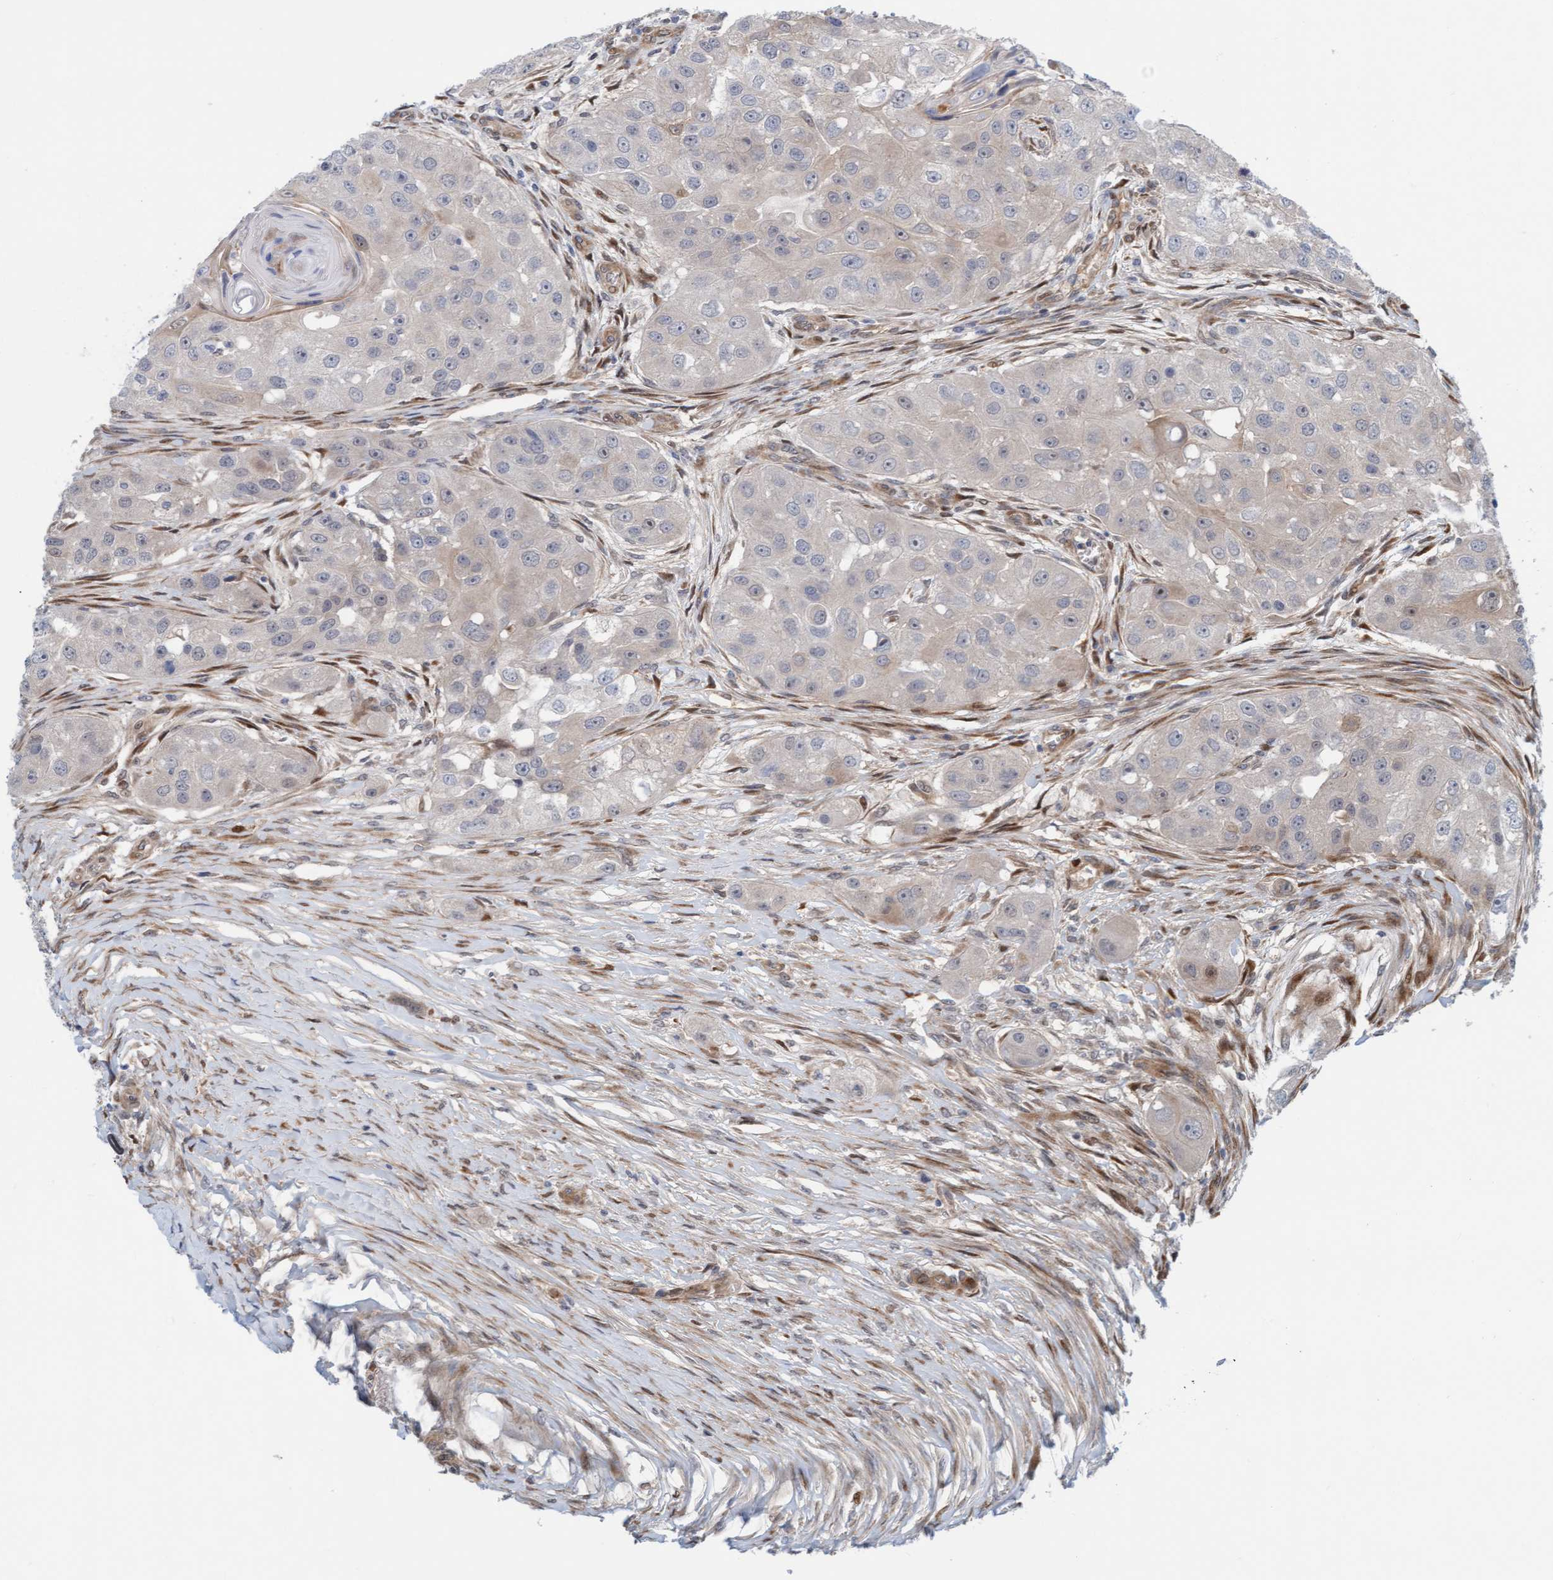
{"staining": {"intensity": "negative", "quantity": "none", "location": "none"}, "tissue": "head and neck cancer", "cell_type": "Tumor cells", "image_type": "cancer", "snomed": [{"axis": "morphology", "description": "Normal tissue, NOS"}, {"axis": "morphology", "description": "Squamous cell carcinoma, NOS"}, {"axis": "topography", "description": "Skeletal muscle"}, {"axis": "topography", "description": "Head-Neck"}], "caption": "Head and neck cancer (squamous cell carcinoma) stained for a protein using immunohistochemistry demonstrates no positivity tumor cells.", "gene": "EIF4EBP1", "patient": {"sex": "male", "age": 51}}